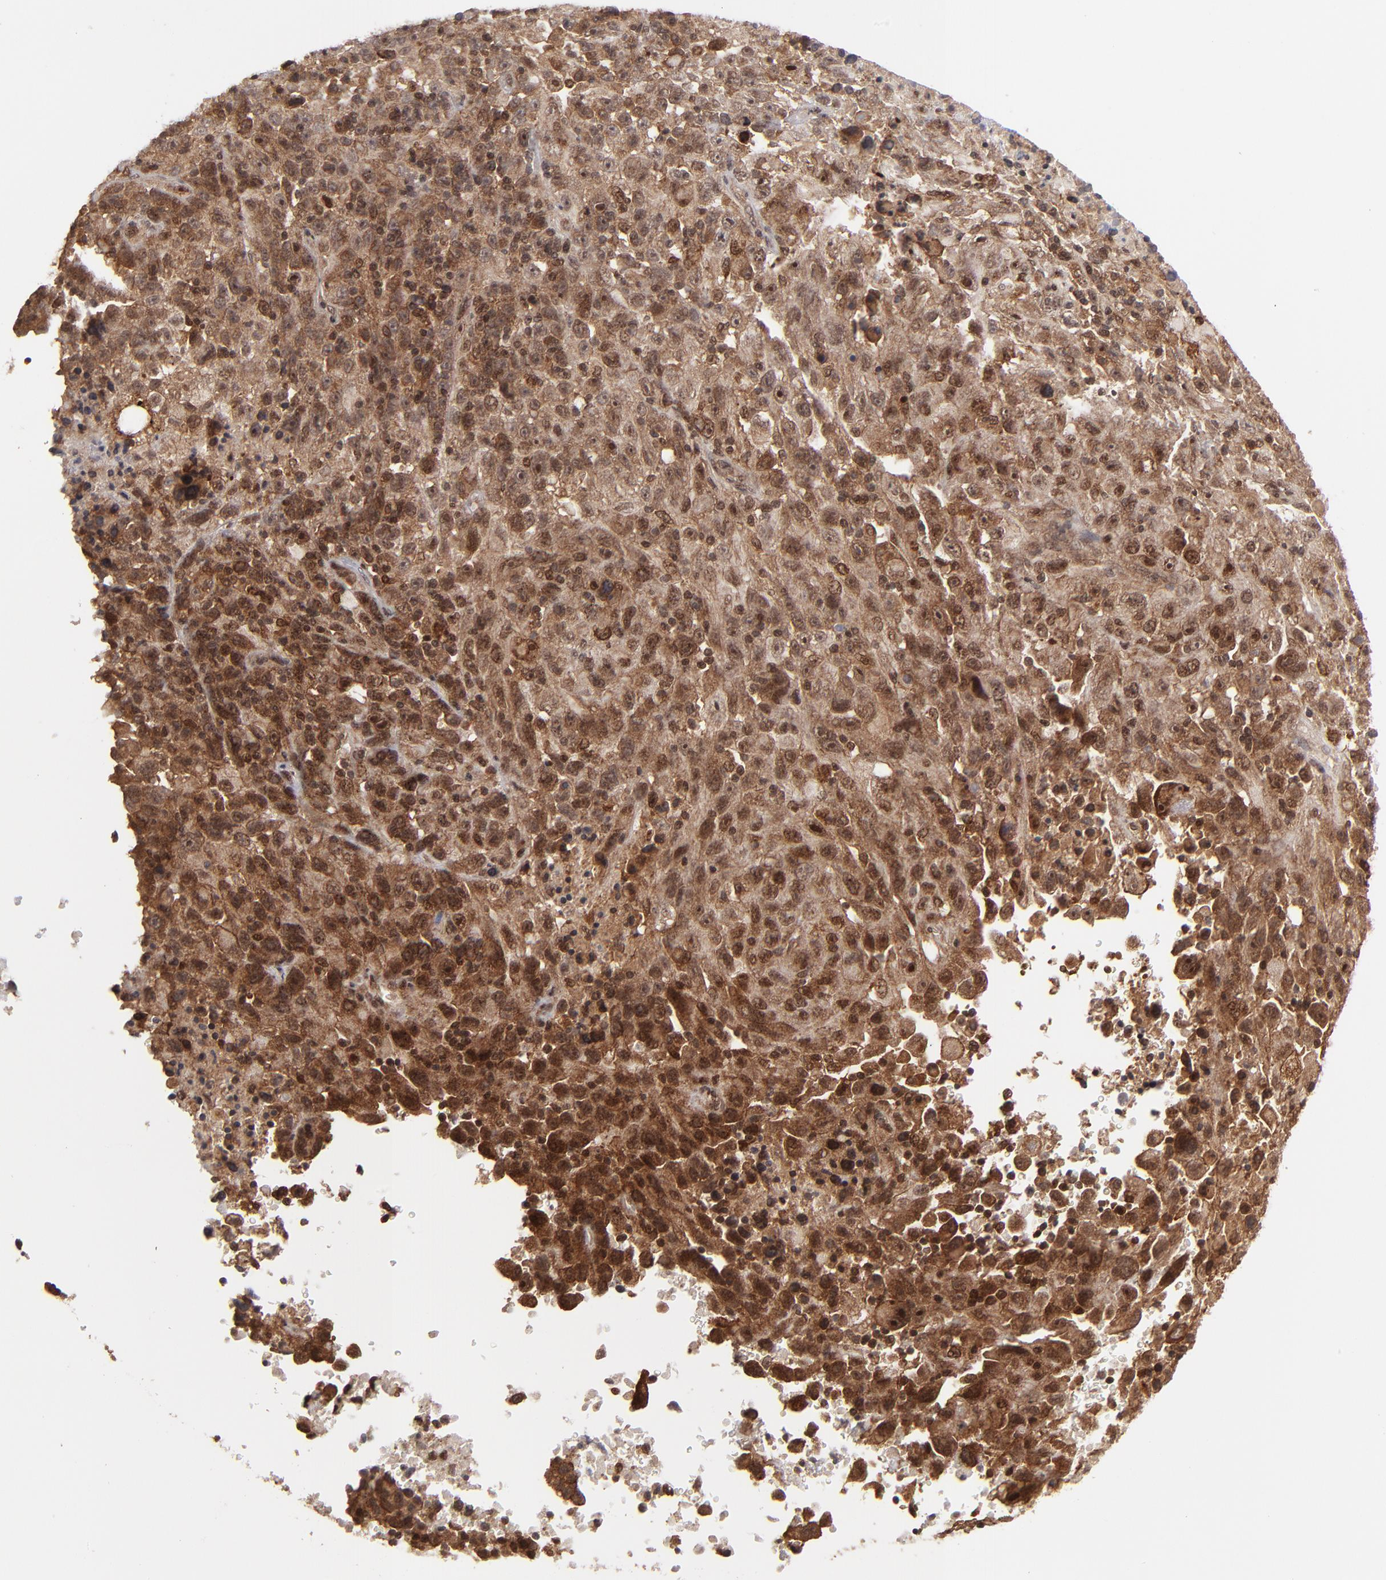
{"staining": {"intensity": "strong", "quantity": ">75%", "location": "cytoplasmic/membranous,nuclear"}, "tissue": "melanoma", "cell_type": "Tumor cells", "image_type": "cancer", "snomed": [{"axis": "morphology", "description": "Malignant melanoma, Metastatic site"}, {"axis": "topography", "description": "Cerebral cortex"}], "caption": "Immunohistochemistry image of neoplastic tissue: malignant melanoma (metastatic site) stained using immunohistochemistry (IHC) displays high levels of strong protein expression localized specifically in the cytoplasmic/membranous and nuclear of tumor cells, appearing as a cytoplasmic/membranous and nuclear brown color.", "gene": "RGS6", "patient": {"sex": "female", "age": 52}}